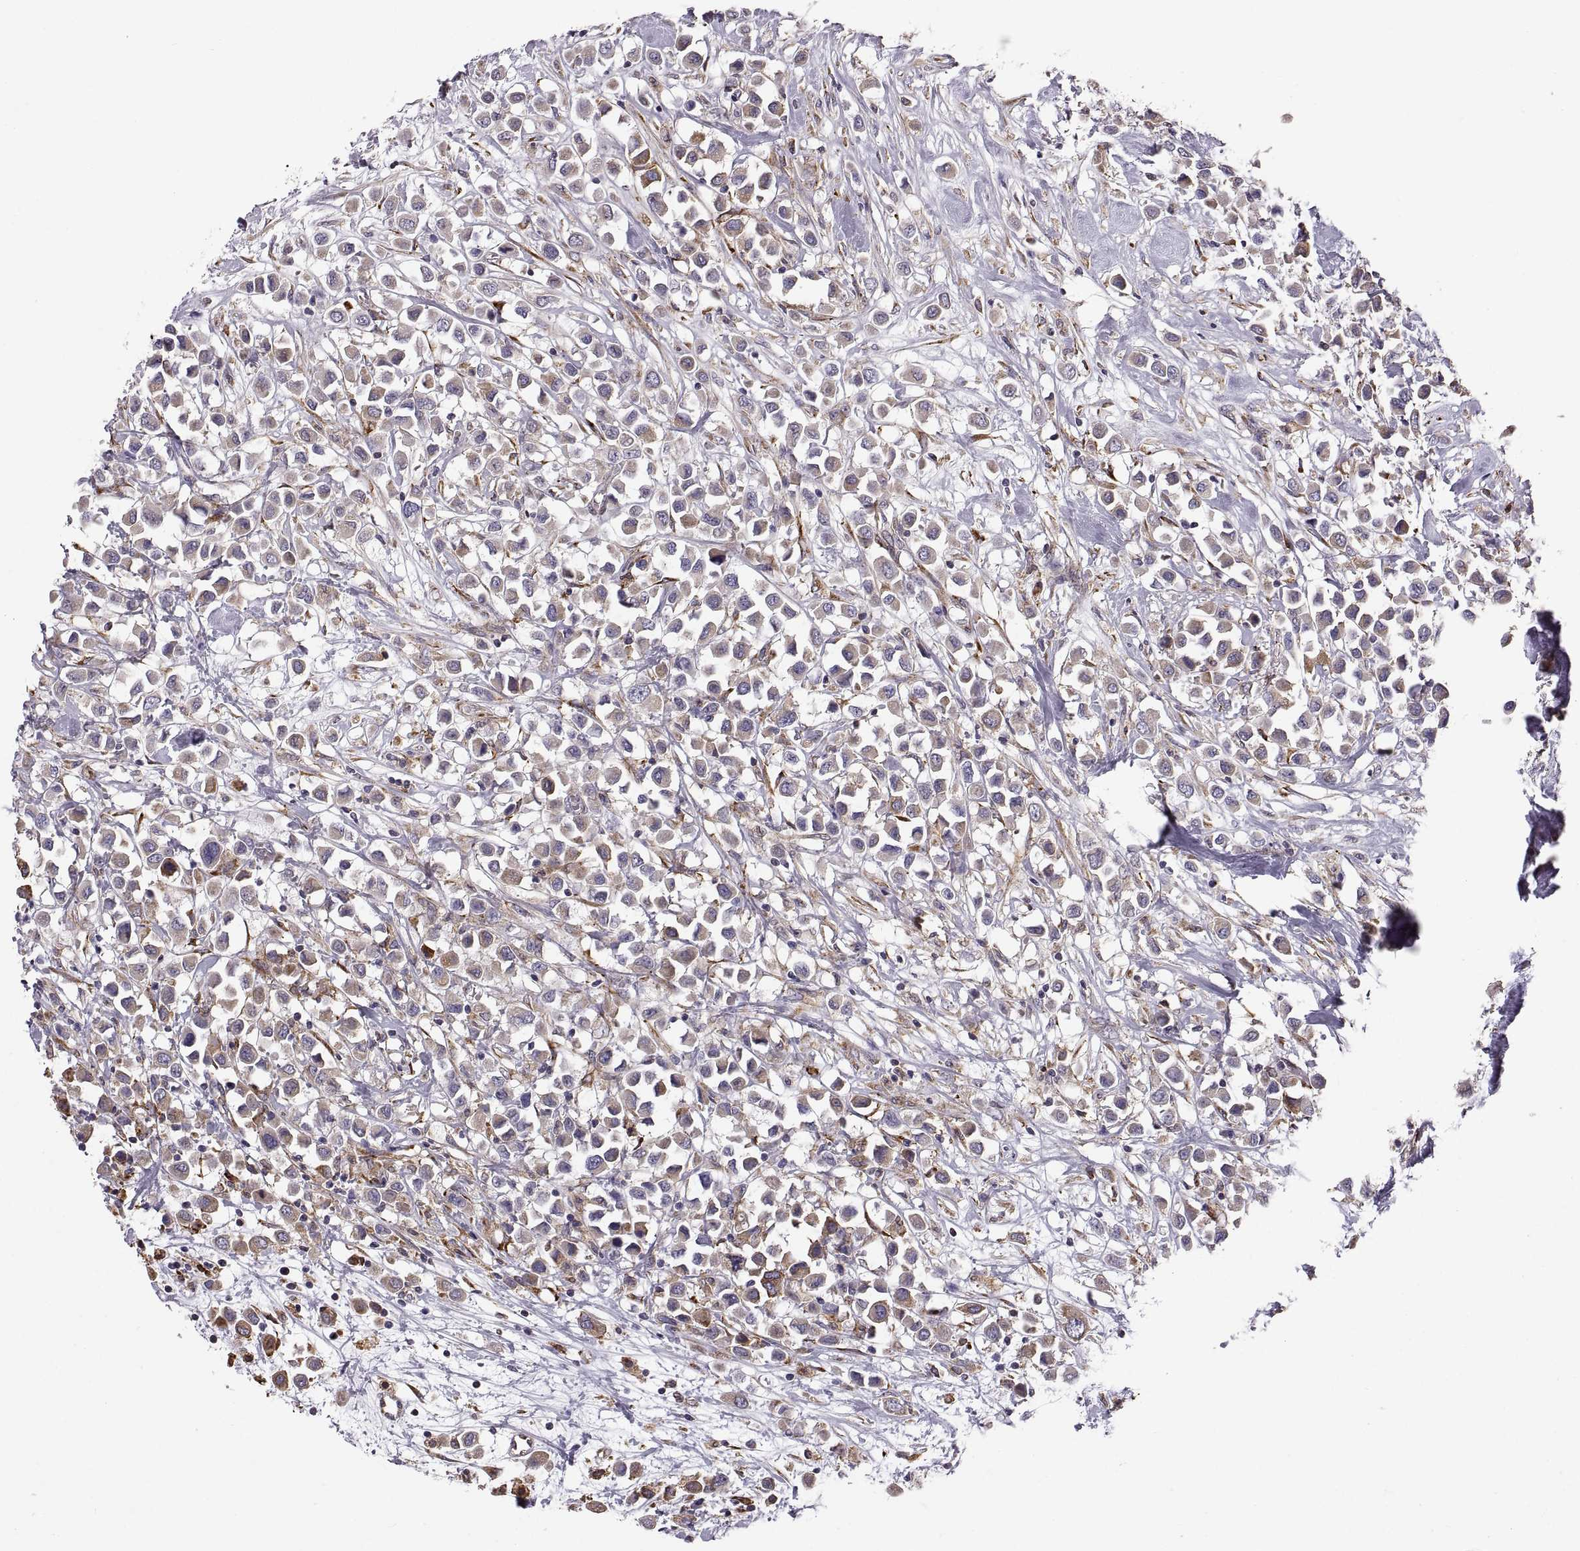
{"staining": {"intensity": "moderate", "quantity": ">75%", "location": "cytoplasmic/membranous"}, "tissue": "breast cancer", "cell_type": "Tumor cells", "image_type": "cancer", "snomed": [{"axis": "morphology", "description": "Duct carcinoma"}, {"axis": "topography", "description": "Breast"}], "caption": "This is a histology image of immunohistochemistry staining of breast invasive ductal carcinoma, which shows moderate positivity in the cytoplasmic/membranous of tumor cells.", "gene": "PLEKHB2", "patient": {"sex": "female", "age": 61}}